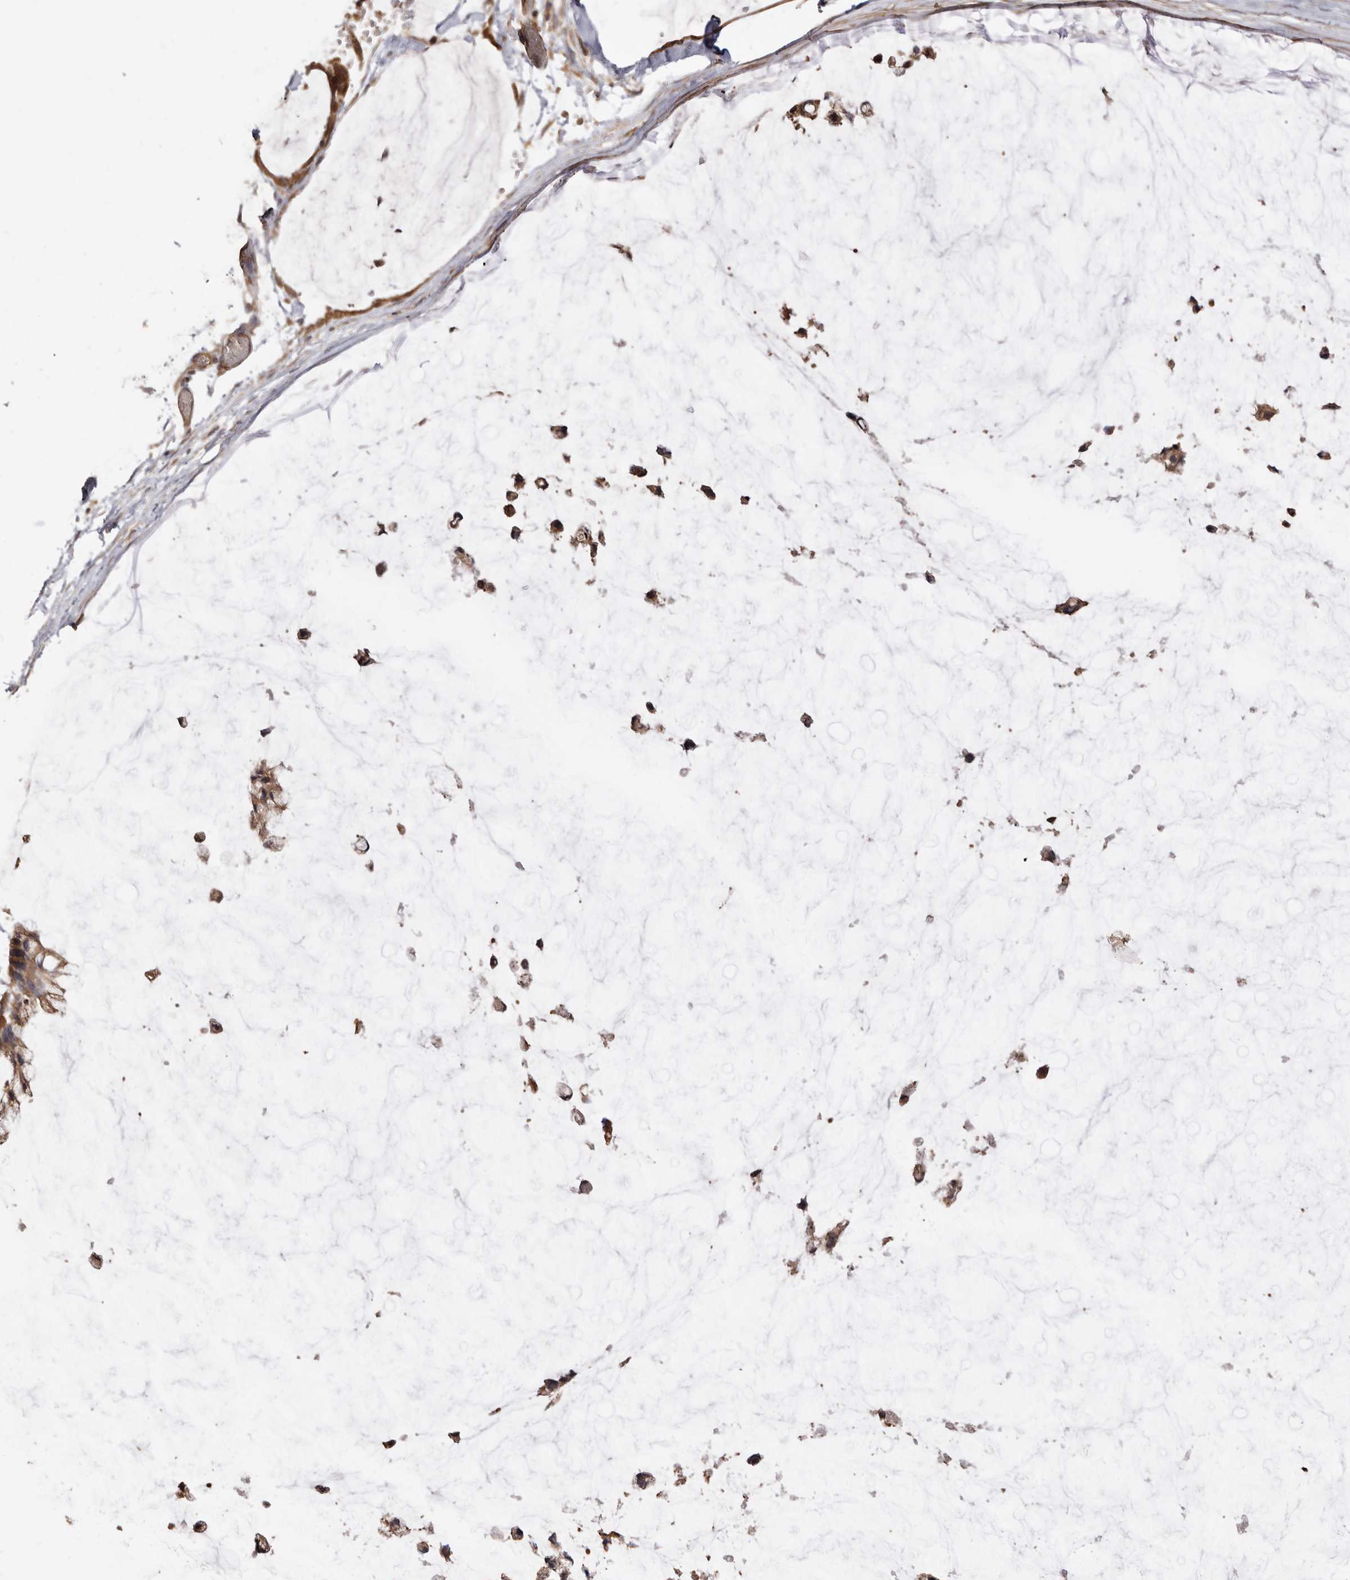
{"staining": {"intensity": "moderate", "quantity": ">75%", "location": "cytoplasmic/membranous"}, "tissue": "ovarian cancer", "cell_type": "Tumor cells", "image_type": "cancer", "snomed": [{"axis": "morphology", "description": "Cystadenocarcinoma, mucinous, NOS"}, {"axis": "topography", "description": "Ovary"}], "caption": "Protein staining reveals moderate cytoplasmic/membranous expression in about >75% of tumor cells in mucinous cystadenocarcinoma (ovarian). (brown staining indicates protein expression, while blue staining denotes nuclei).", "gene": "COQ8B", "patient": {"sex": "female", "age": 39}}